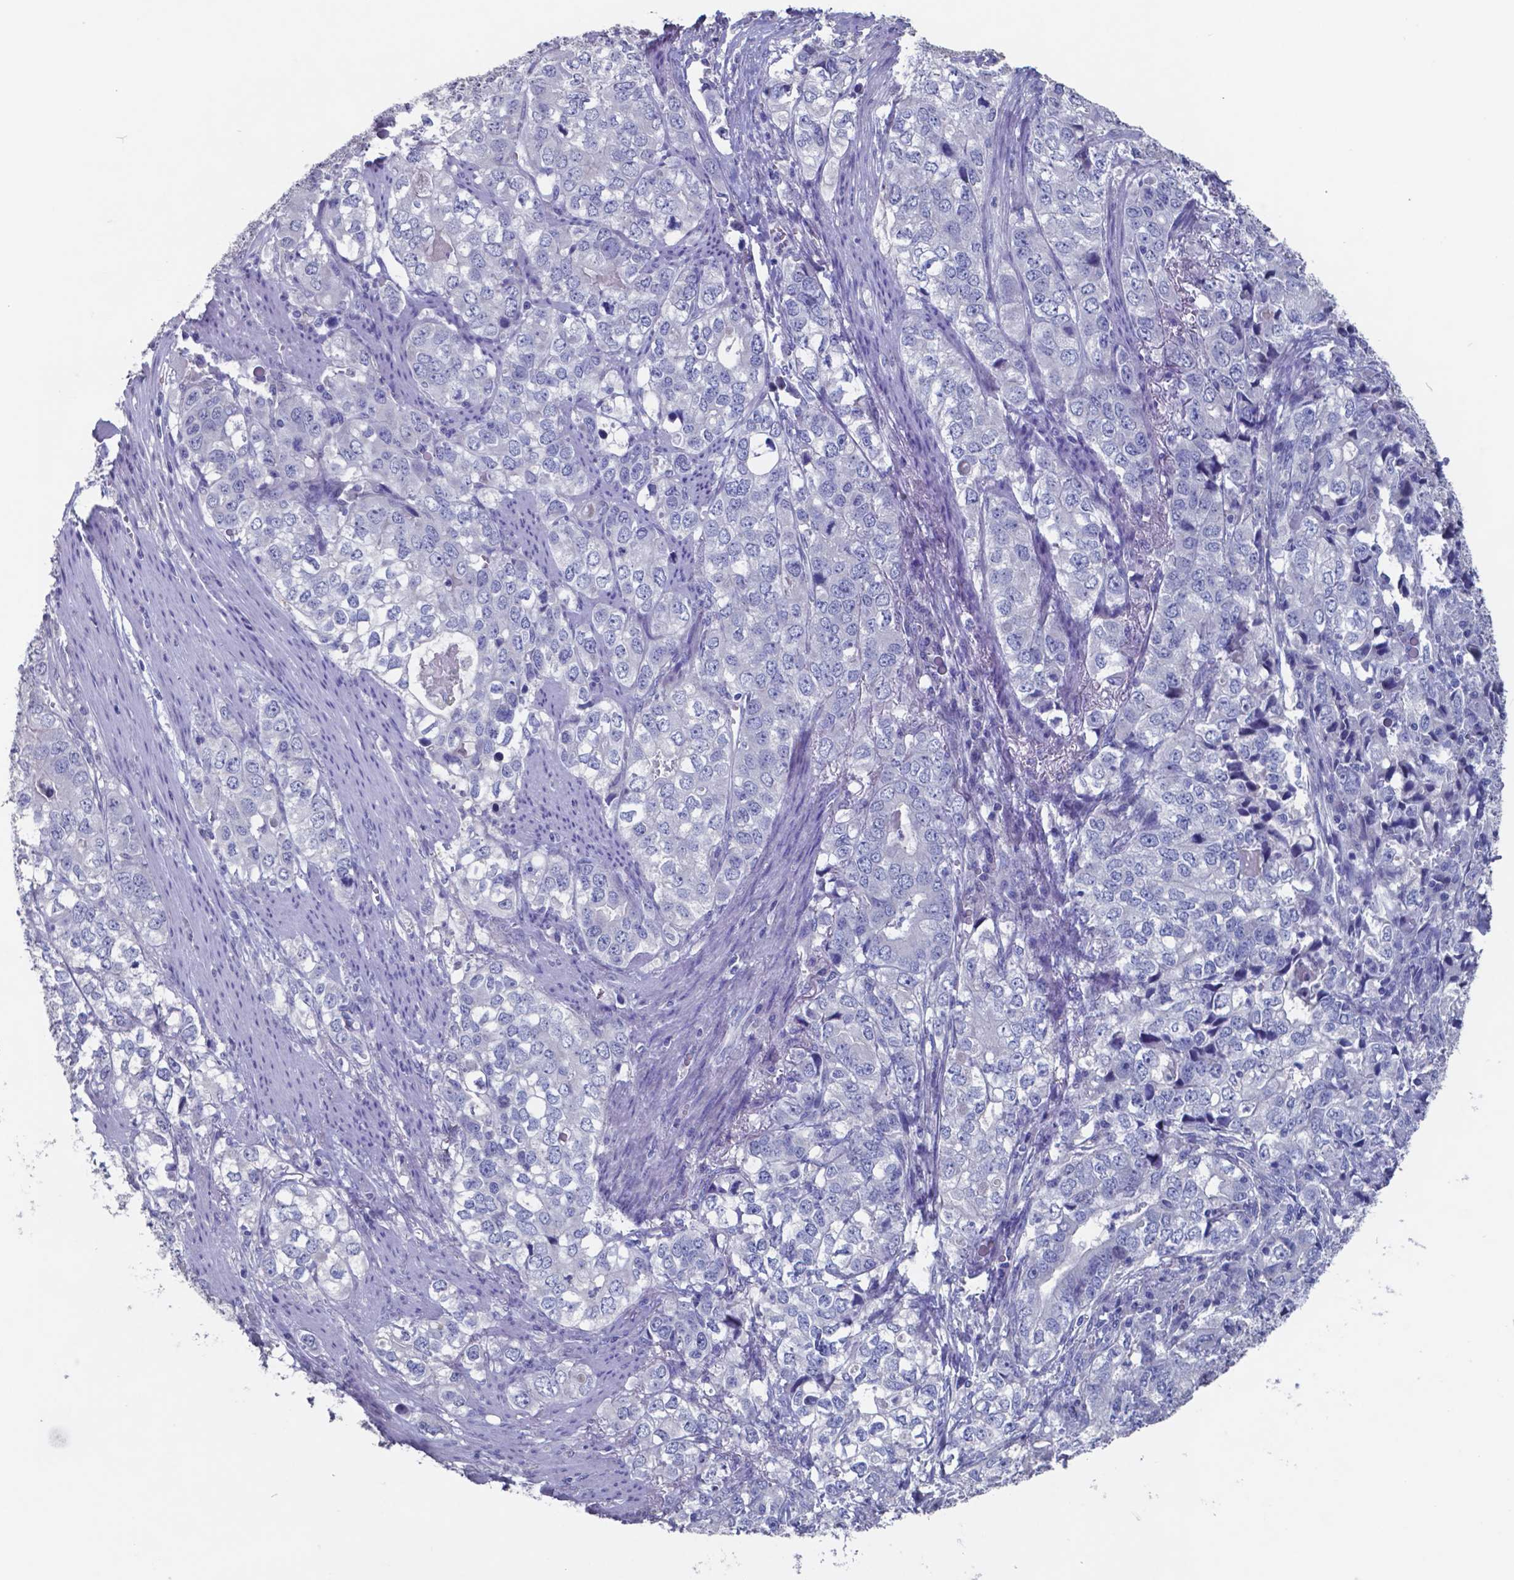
{"staining": {"intensity": "negative", "quantity": "none", "location": "none"}, "tissue": "stomach cancer", "cell_type": "Tumor cells", "image_type": "cancer", "snomed": [{"axis": "morphology", "description": "Adenocarcinoma, NOS"}, {"axis": "topography", "description": "Stomach, lower"}], "caption": "Immunohistochemistry image of neoplastic tissue: stomach cancer (adenocarcinoma) stained with DAB exhibits no significant protein expression in tumor cells.", "gene": "TTR", "patient": {"sex": "female", "age": 72}}